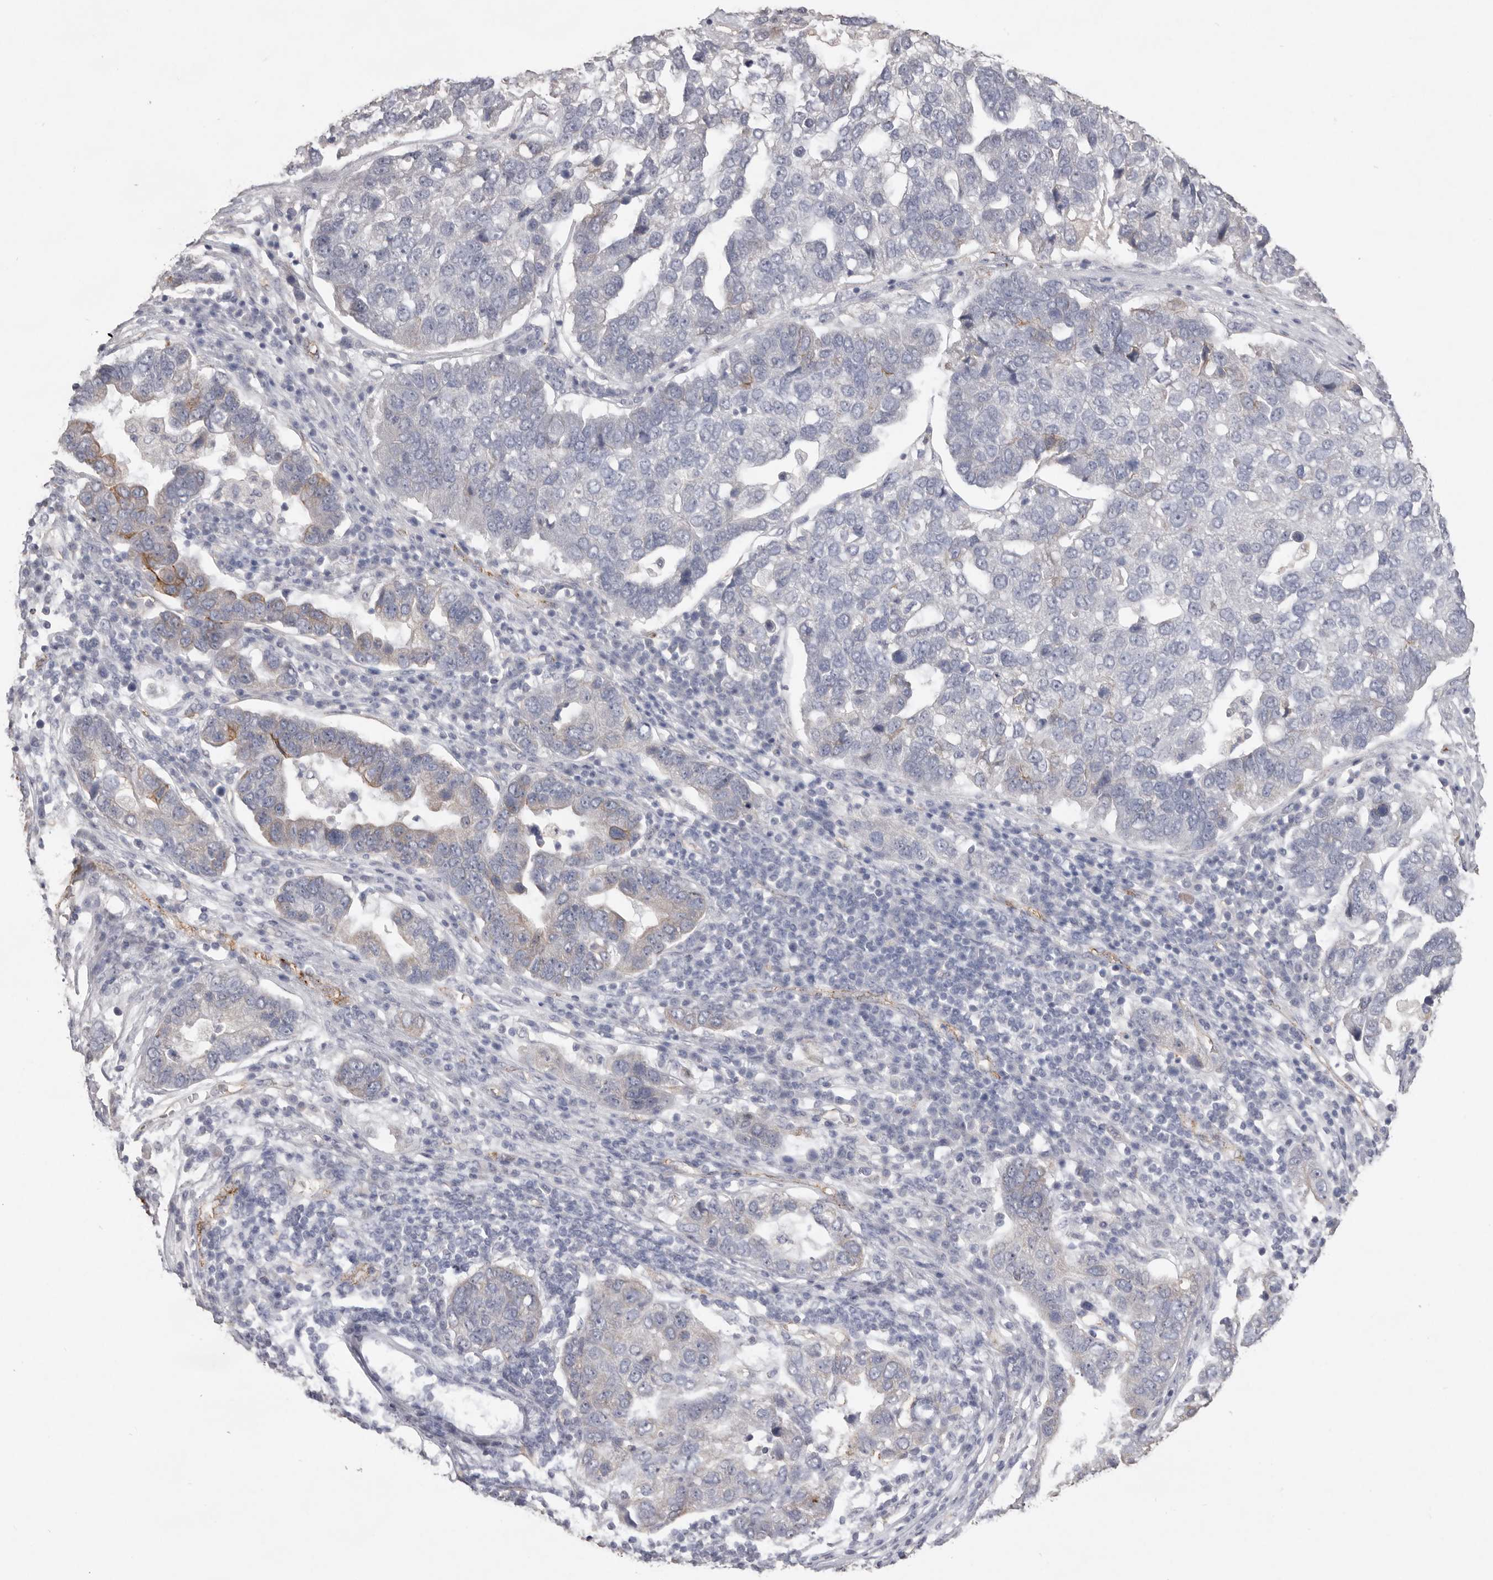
{"staining": {"intensity": "negative", "quantity": "none", "location": "none"}, "tissue": "pancreatic cancer", "cell_type": "Tumor cells", "image_type": "cancer", "snomed": [{"axis": "morphology", "description": "Adenocarcinoma, NOS"}, {"axis": "topography", "description": "Pancreas"}], "caption": "Immunohistochemical staining of pancreatic cancer (adenocarcinoma) reveals no significant positivity in tumor cells. (DAB (3,3'-diaminobenzidine) IHC visualized using brightfield microscopy, high magnification).", "gene": "ZYG11B", "patient": {"sex": "female", "age": 61}}